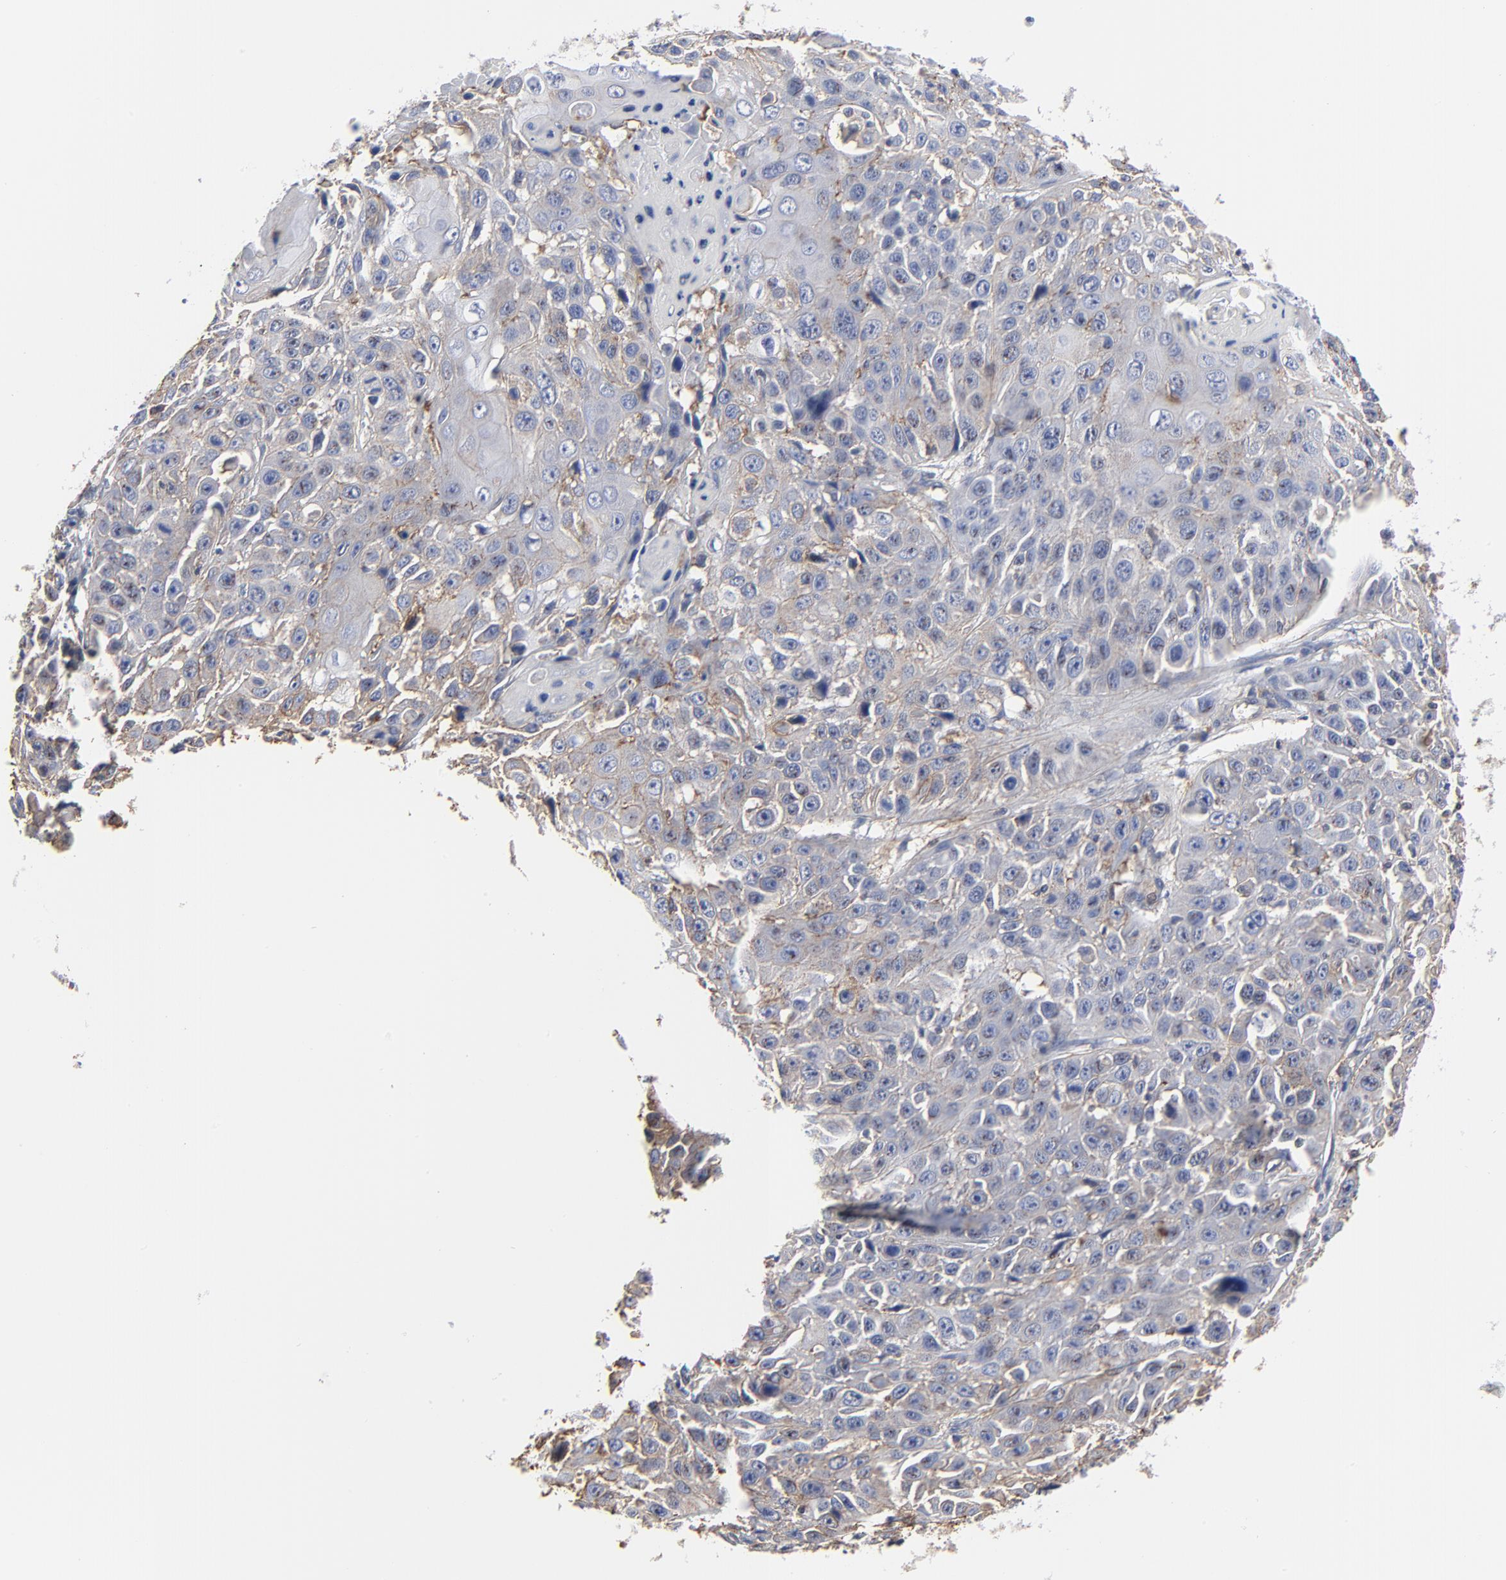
{"staining": {"intensity": "weak", "quantity": "25%-75%", "location": "cytoplasmic/membranous"}, "tissue": "cervical cancer", "cell_type": "Tumor cells", "image_type": "cancer", "snomed": [{"axis": "morphology", "description": "Squamous cell carcinoma, NOS"}, {"axis": "topography", "description": "Cervix"}], "caption": "Immunohistochemical staining of human cervical squamous cell carcinoma reveals low levels of weak cytoplasmic/membranous protein staining in about 25%-75% of tumor cells. (DAB (3,3'-diaminobenzidine) = brown stain, brightfield microscopy at high magnification).", "gene": "ACTA2", "patient": {"sex": "female", "age": 39}}